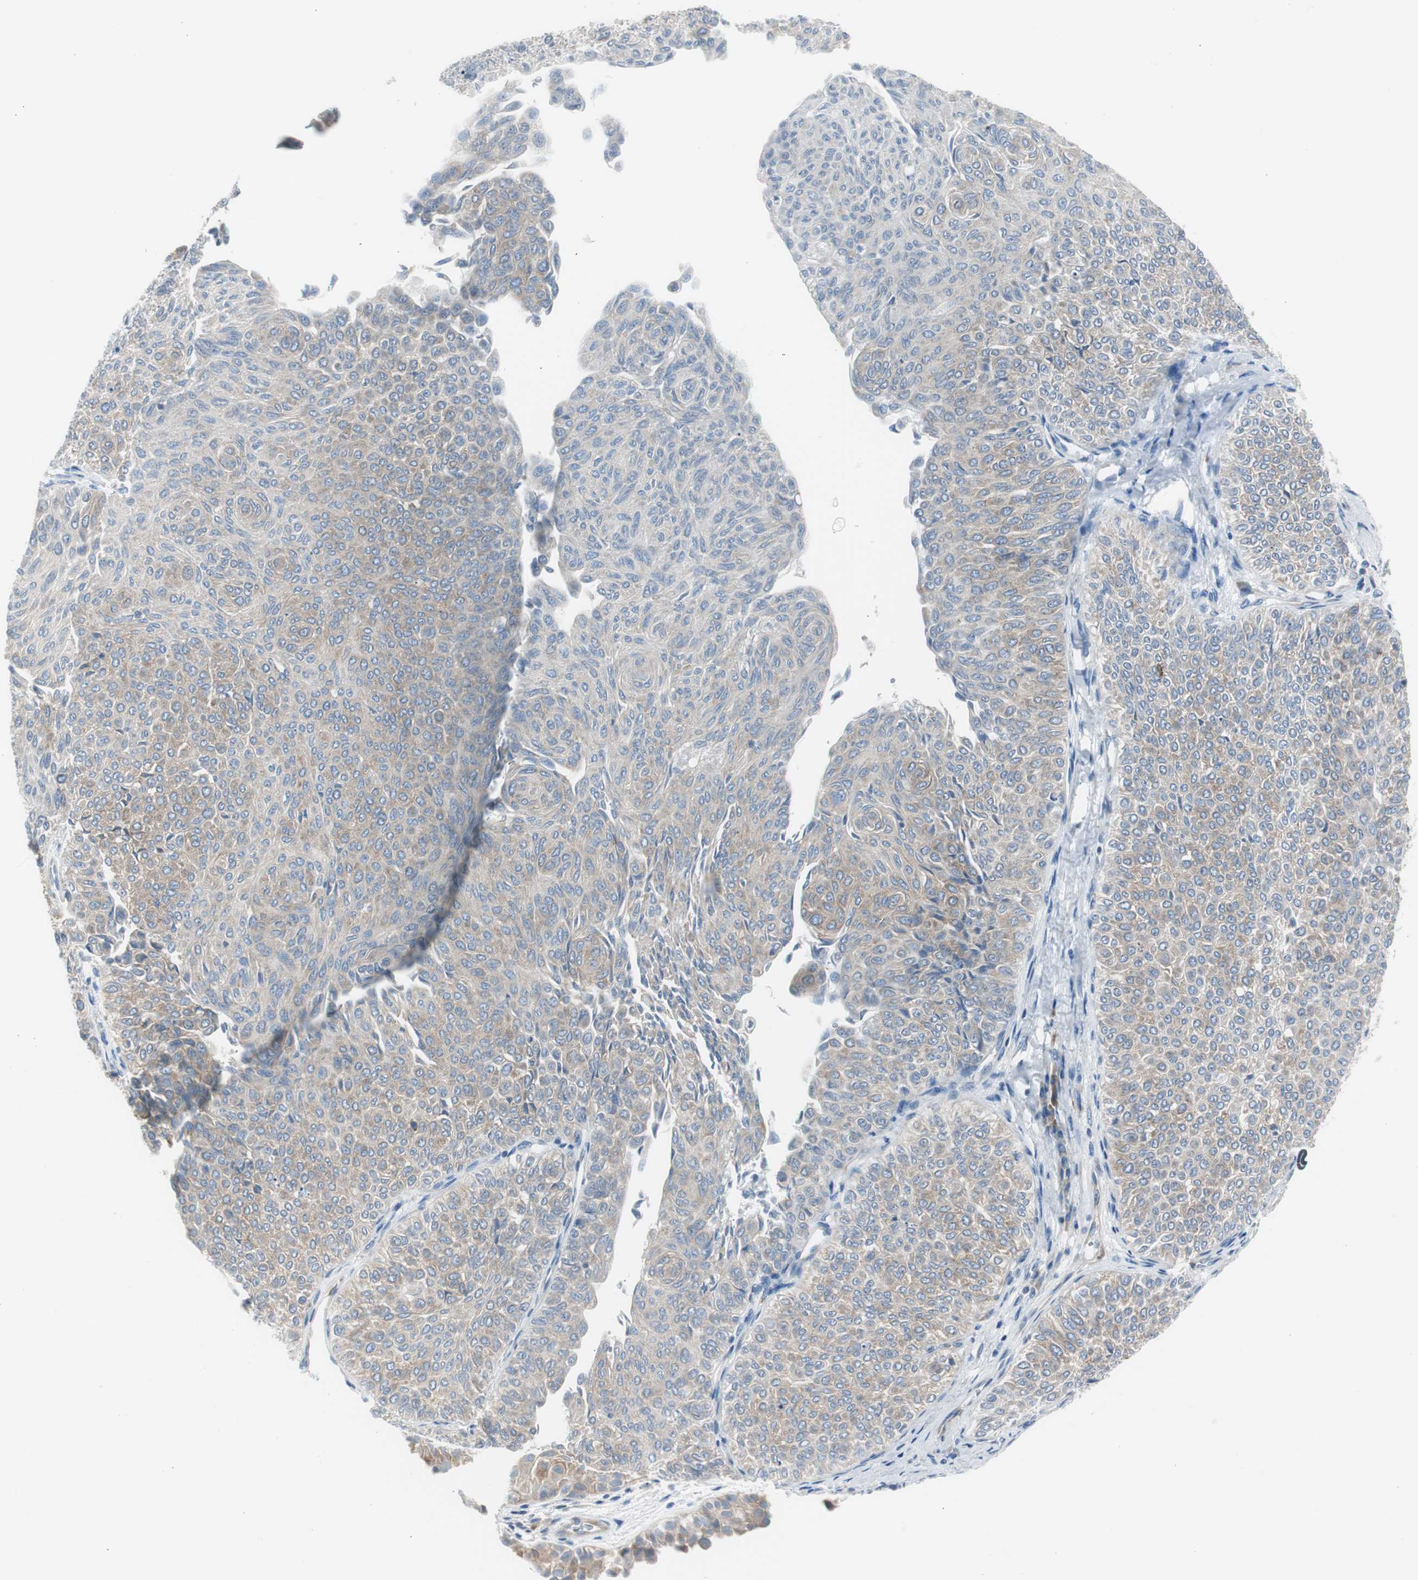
{"staining": {"intensity": "weak", "quantity": ">75%", "location": "cytoplasmic/membranous"}, "tissue": "urothelial cancer", "cell_type": "Tumor cells", "image_type": "cancer", "snomed": [{"axis": "morphology", "description": "Urothelial carcinoma, Low grade"}, {"axis": "topography", "description": "Urinary bladder"}], "caption": "Immunohistochemical staining of urothelial cancer displays weak cytoplasmic/membranous protein expression in approximately >75% of tumor cells.", "gene": "RPS12", "patient": {"sex": "male", "age": 78}}